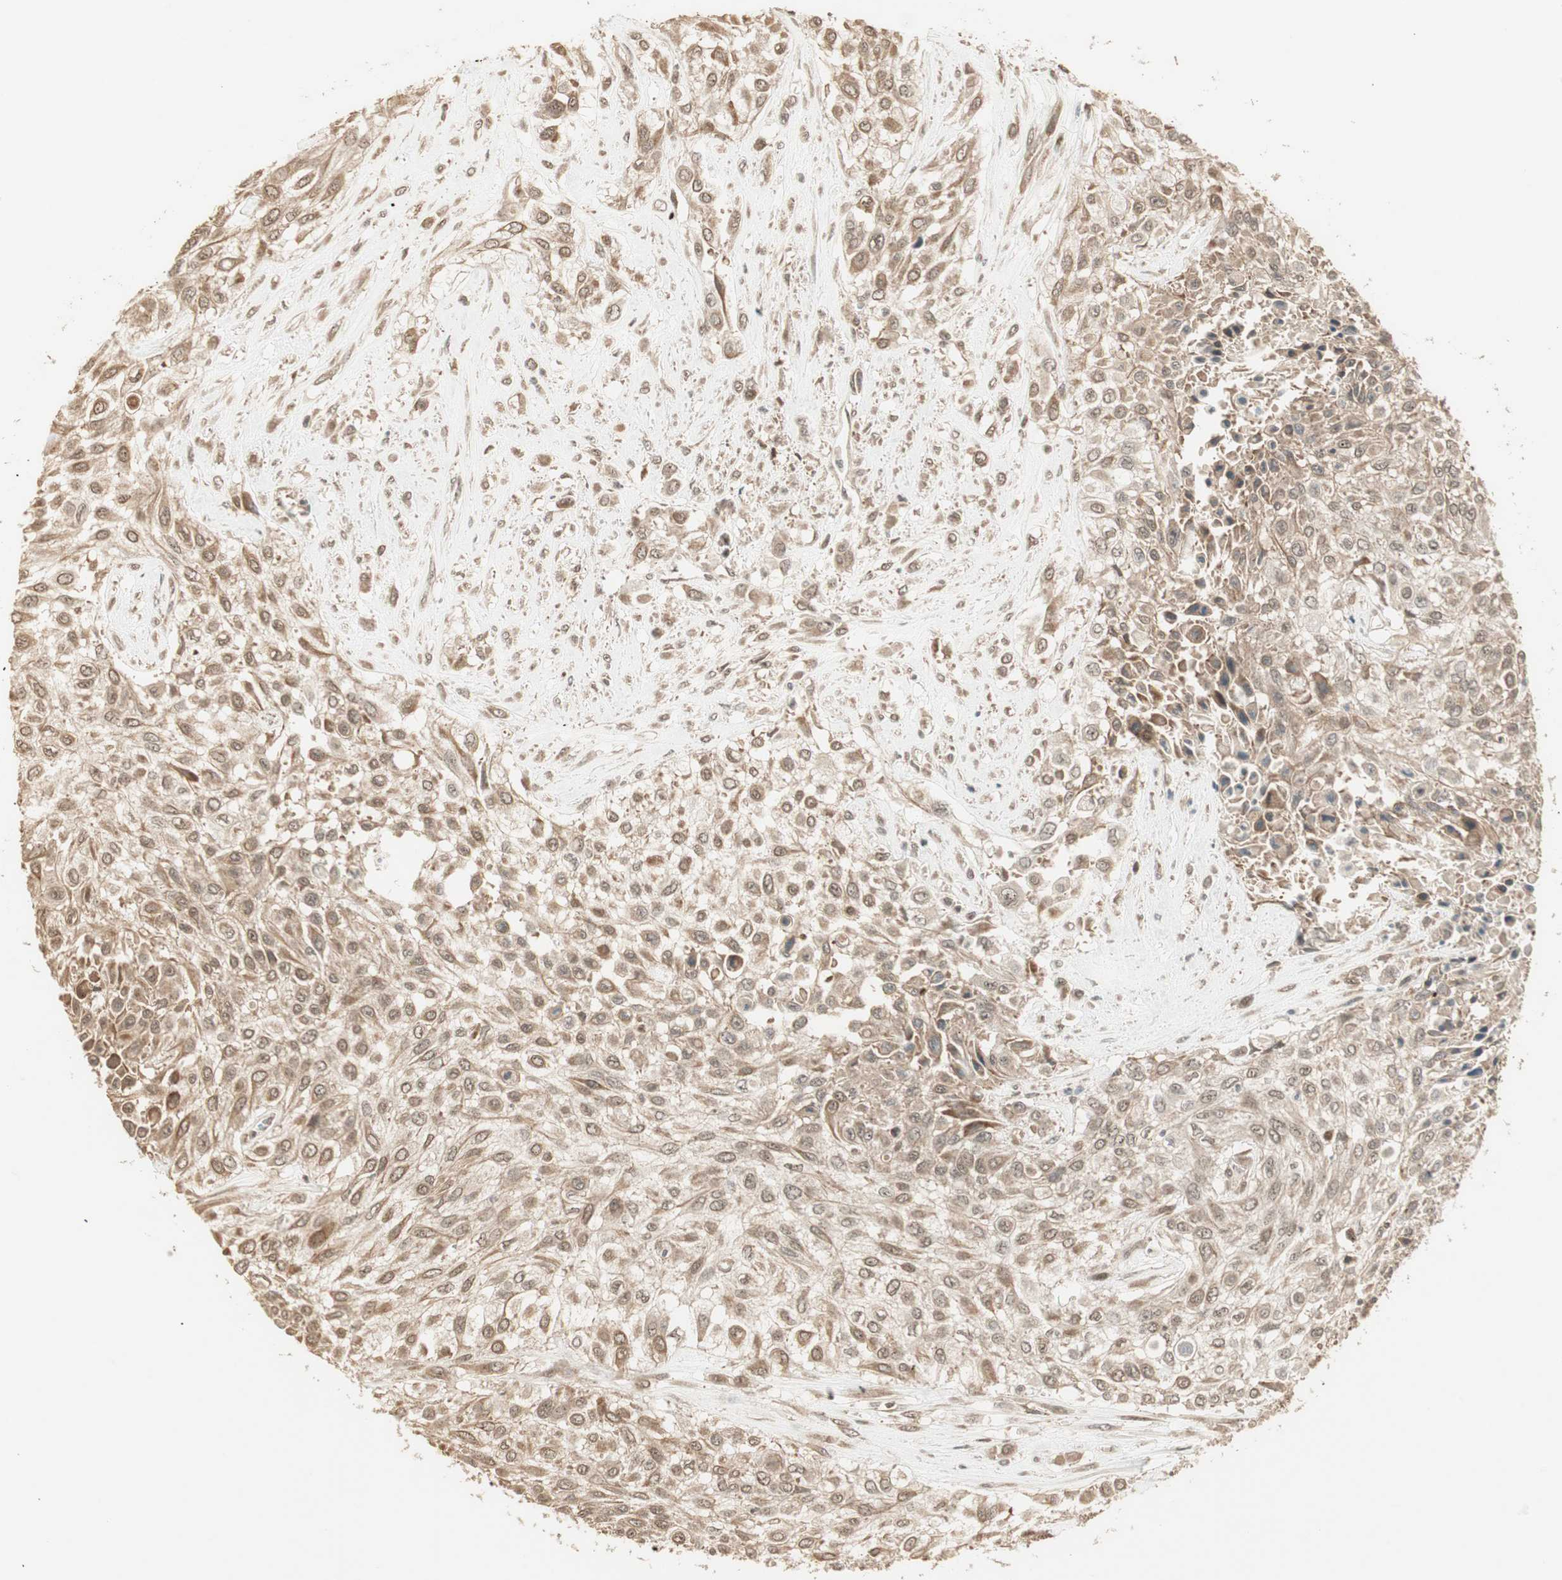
{"staining": {"intensity": "moderate", "quantity": ">75%", "location": "cytoplasmic/membranous,nuclear"}, "tissue": "urothelial cancer", "cell_type": "Tumor cells", "image_type": "cancer", "snomed": [{"axis": "morphology", "description": "Urothelial carcinoma, High grade"}, {"axis": "topography", "description": "Urinary bladder"}], "caption": "Moderate cytoplasmic/membranous and nuclear expression is identified in about >75% of tumor cells in urothelial cancer. The staining was performed using DAB (3,3'-diaminobenzidine) to visualize the protein expression in brown, while the nuclei were stained in blue with hematoxylin (Magnification: 20x).", "gene": "ZSCAN31", "patient": {"sex": "male", "age": 57}}